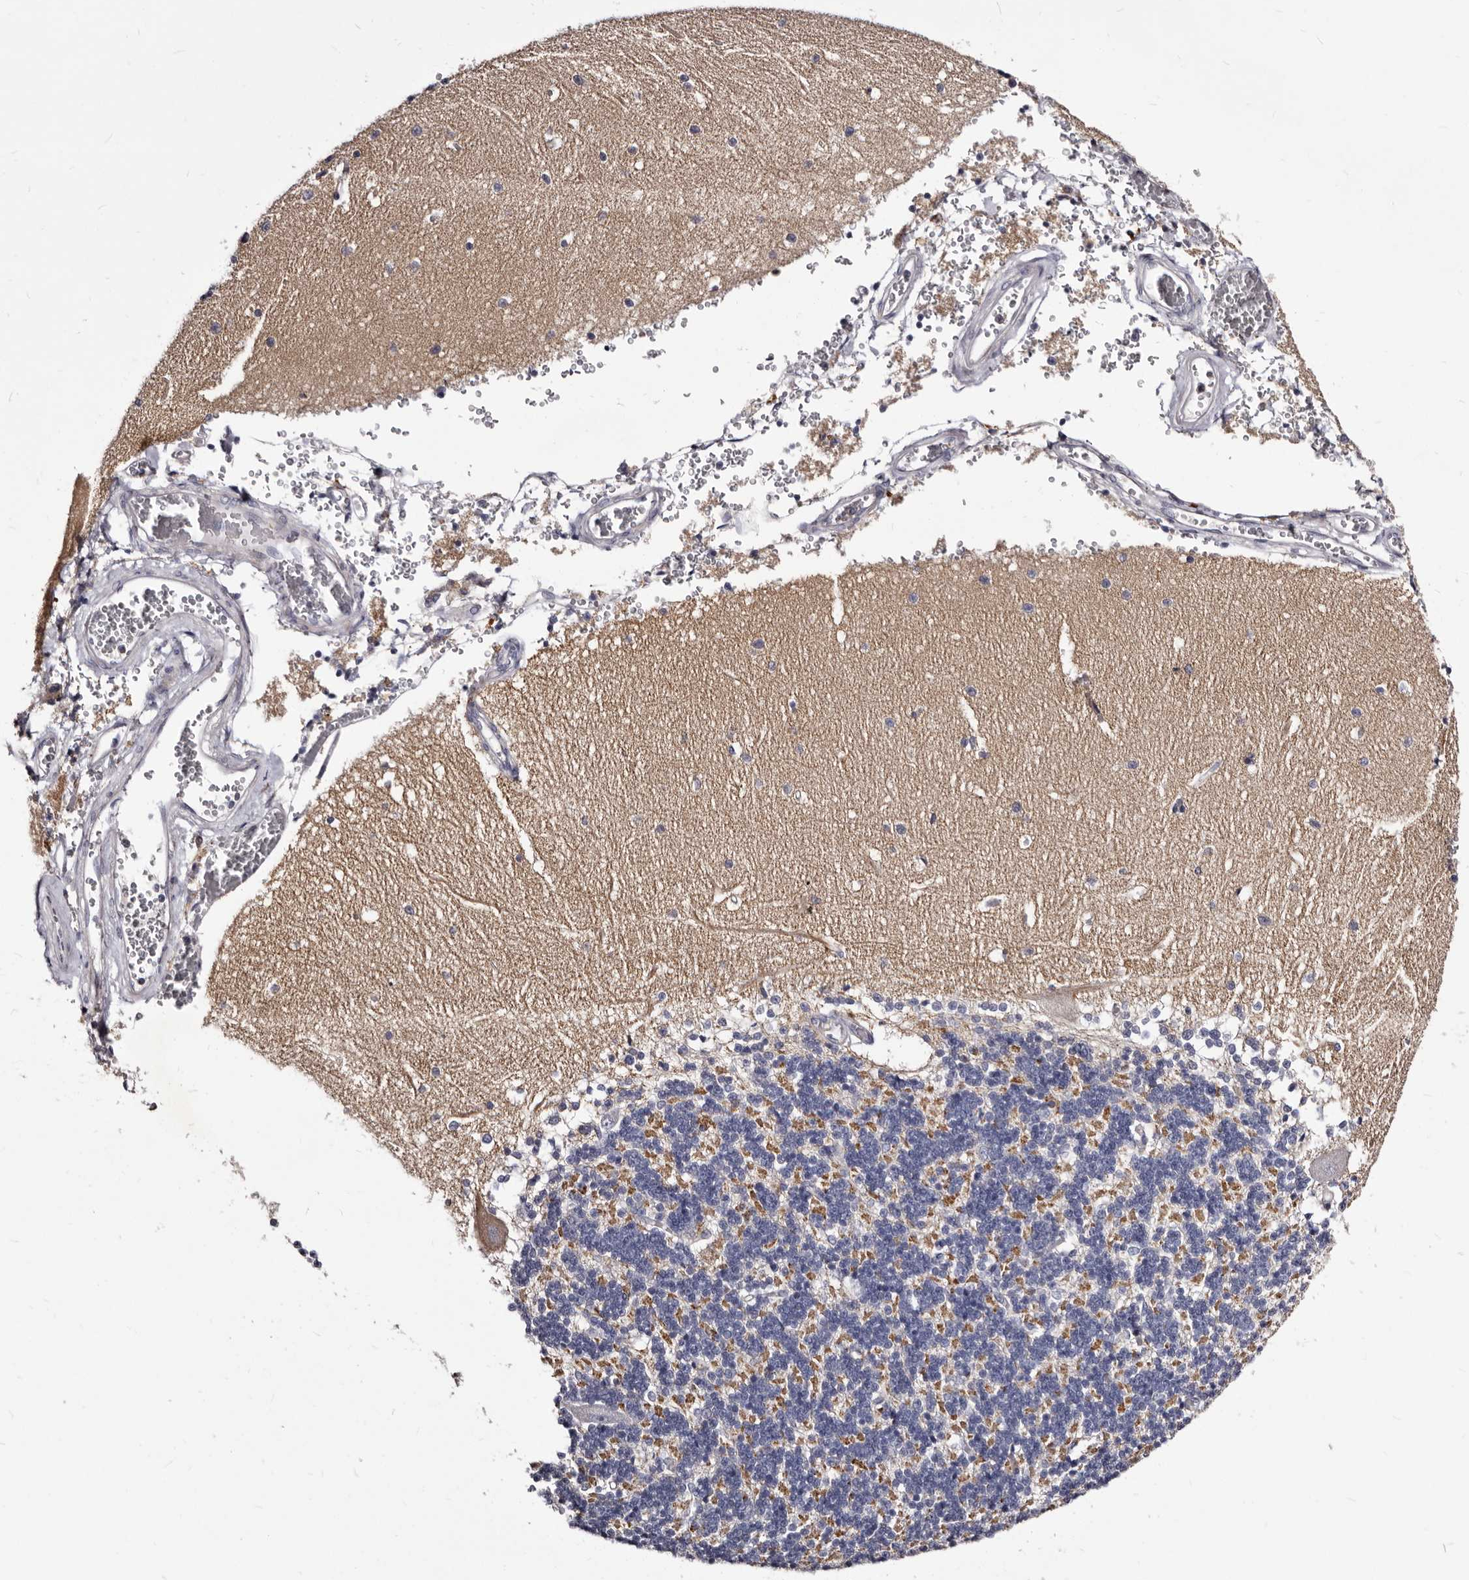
{"staining": {"intensity": "negative", "quantity": "none", "location": "none"}, "tissue": "cerebellum", "cell_type": "Cells in granular layer", "image_type": "normal", "snomed": [{"axis": "morphology", "description": "Normal tissue, NOS"}, {"axis": "topography", "description": "Cerebellum"}], "caption": "High magnification brightfield microscopy of normal cerebellum stained with DAB (brown) and counterstained with hematoxylin (blue): cells in granular layer show no significant staining. Nuclei are stained in blue.", "gene": "AUNIP", "patient": {"sex": "male", "age": 37}}